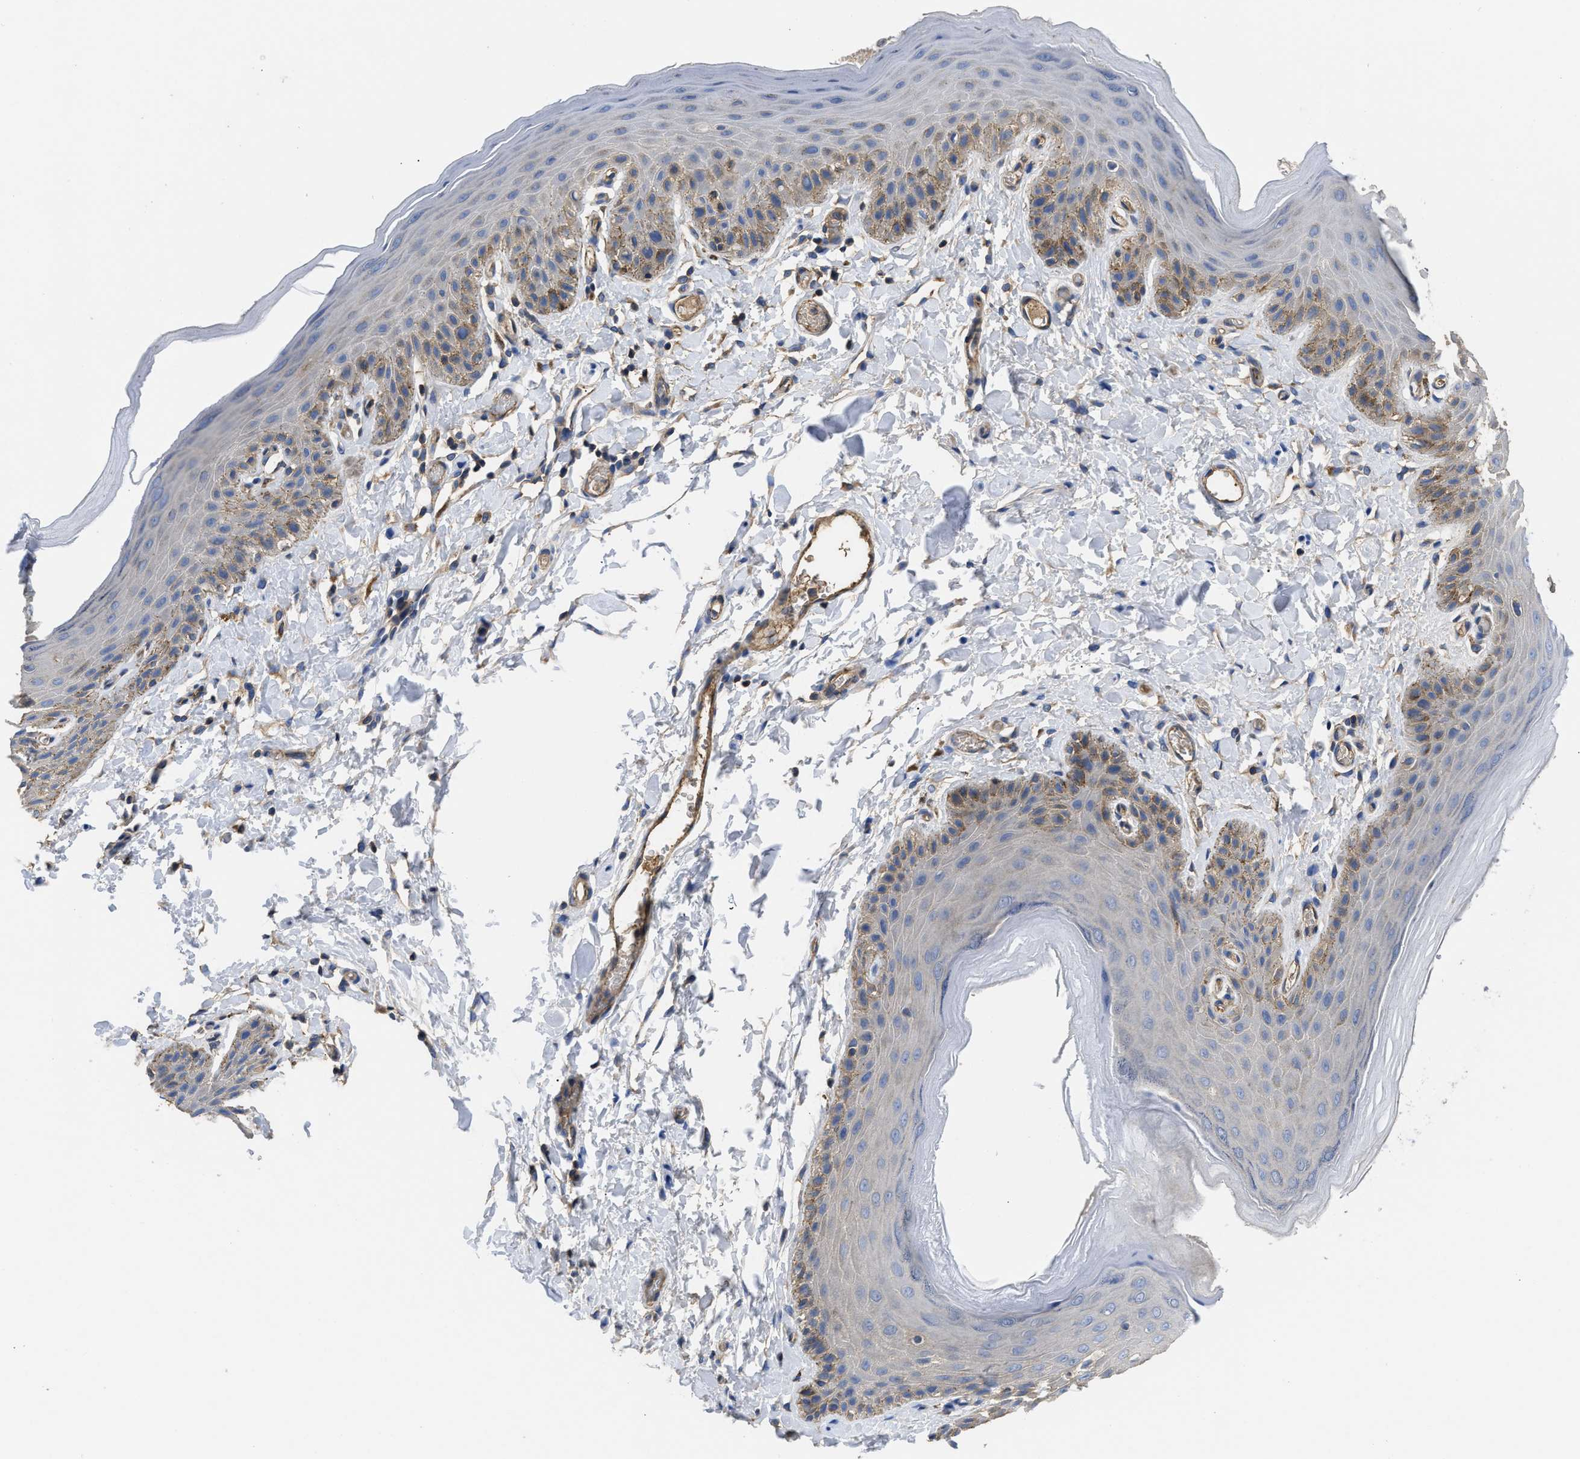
{"staining": {"intensity": "moderate", "quantity": "<25%", "location": "cytoplasmic/membranous"}, "tissue": "skin", "cell_type": "Epidermal cells", "image_type": "normal", "snomed": [{"axis": "morphology", "description": "Normal tissue, NOS"}, {"axis": "topography", "description": "Anal"}], "caption": "Protein analysis of benign skin demonstrates moderate cytoplasmic/membranous positivity in about <25% of epidermal cells. The protein of interest is stained brown, and the nuclei are stained in blue (DAB (3,3'-diaminobenzidine) IHC with brightfield microscopy, high magnification).", "gene": "USP4", "patient": {"sex": "male", "age": 44}}